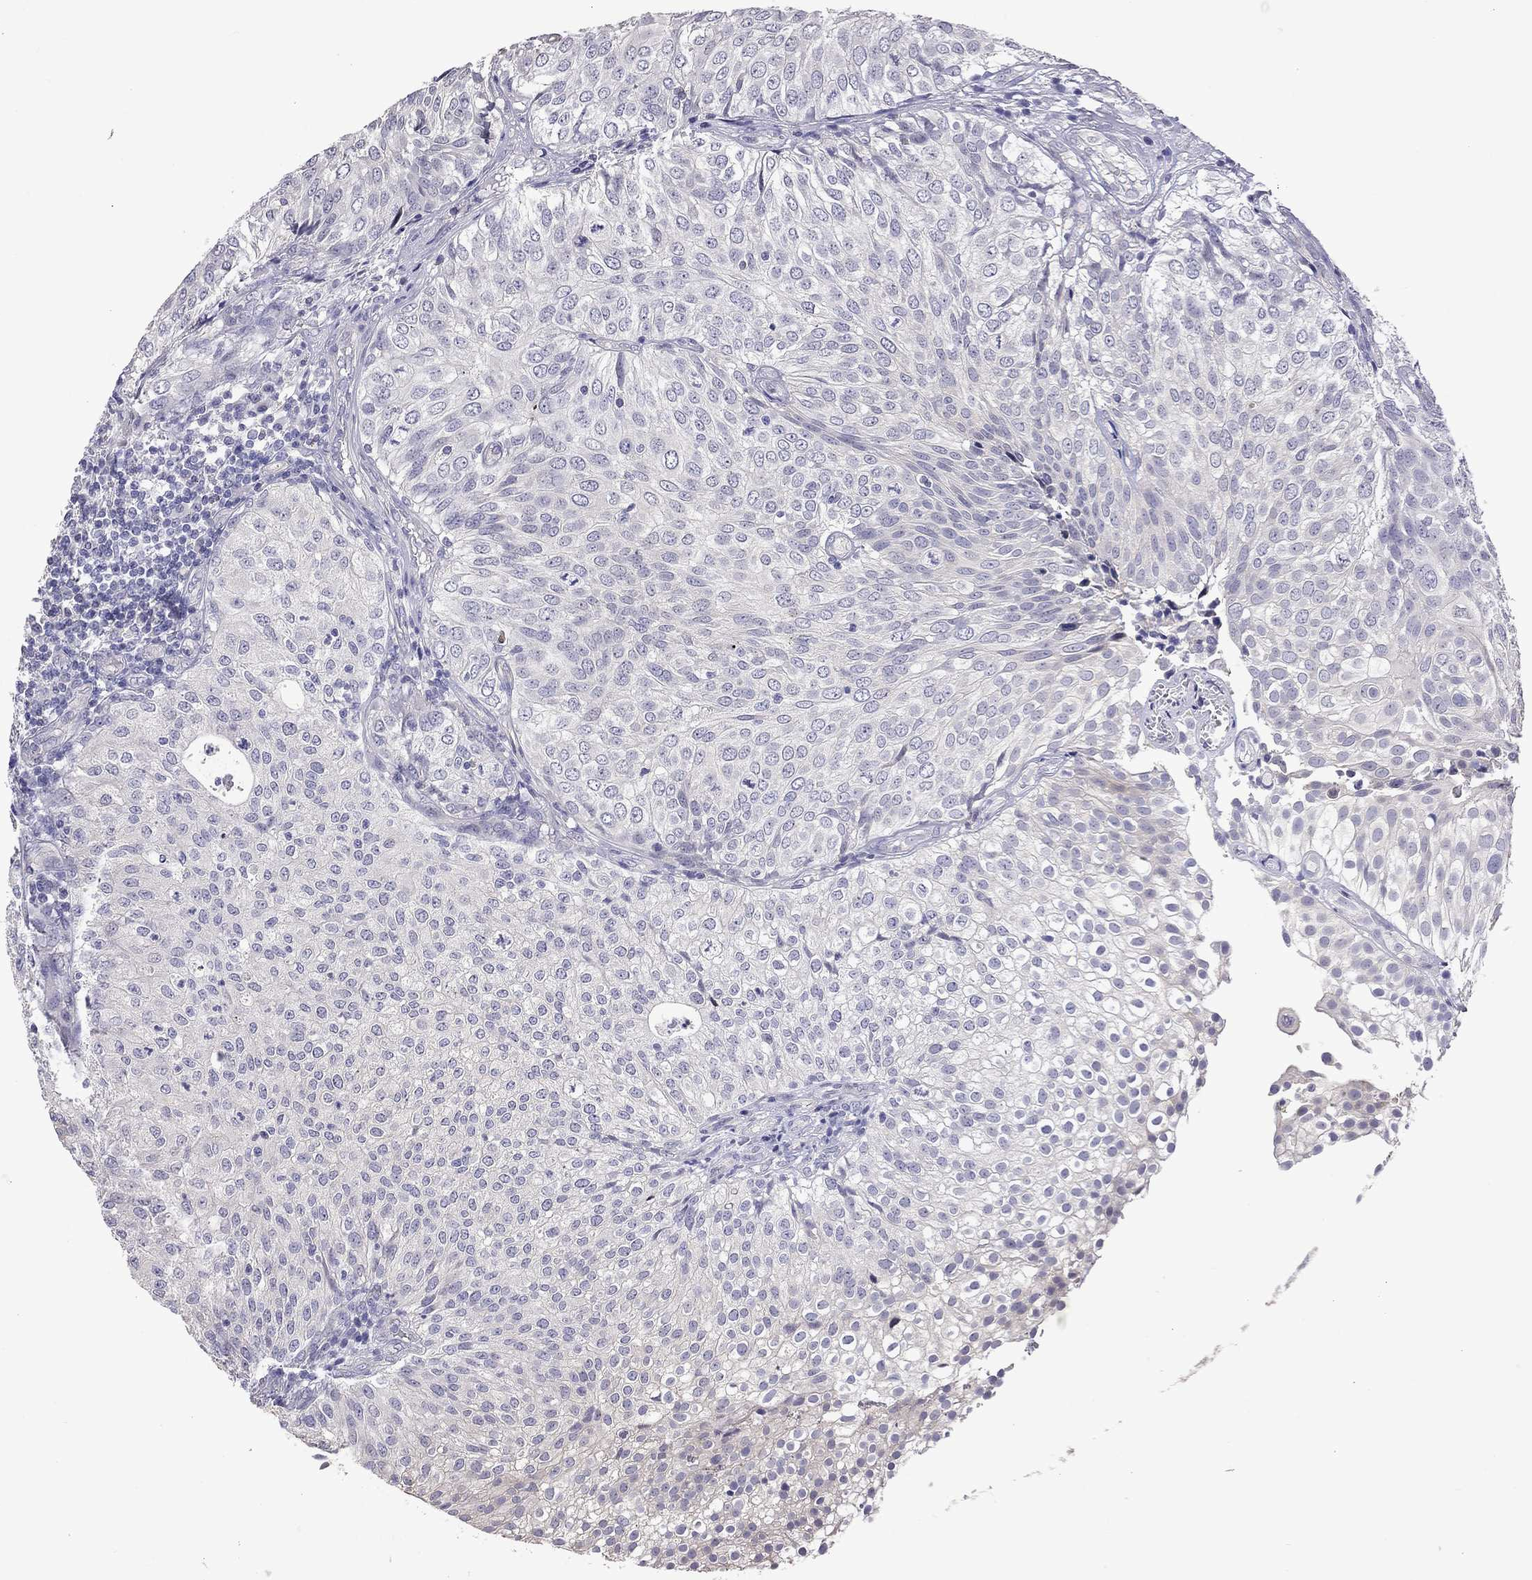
{"staining": {"intensity": "negative", "quantity": "none", "location": "none"}, "tissue": "urothelial cancer", "cell_type": "Tumor cells", "image_type": "cancer", "snomed": [{"axis": "morphology", "description": "Urothelial carcinoma, High grade"}, {"axis": "topography", "description": "Urinary bladder"}], "caption": "A high-resolution photomicrograph shows immunohistochemistry staining of high-grade urothelial carcinoma, which displays no significant expression in tumor cells.", "gene": "FEZ1", "patient": {"sex": "female", "age": 79}}